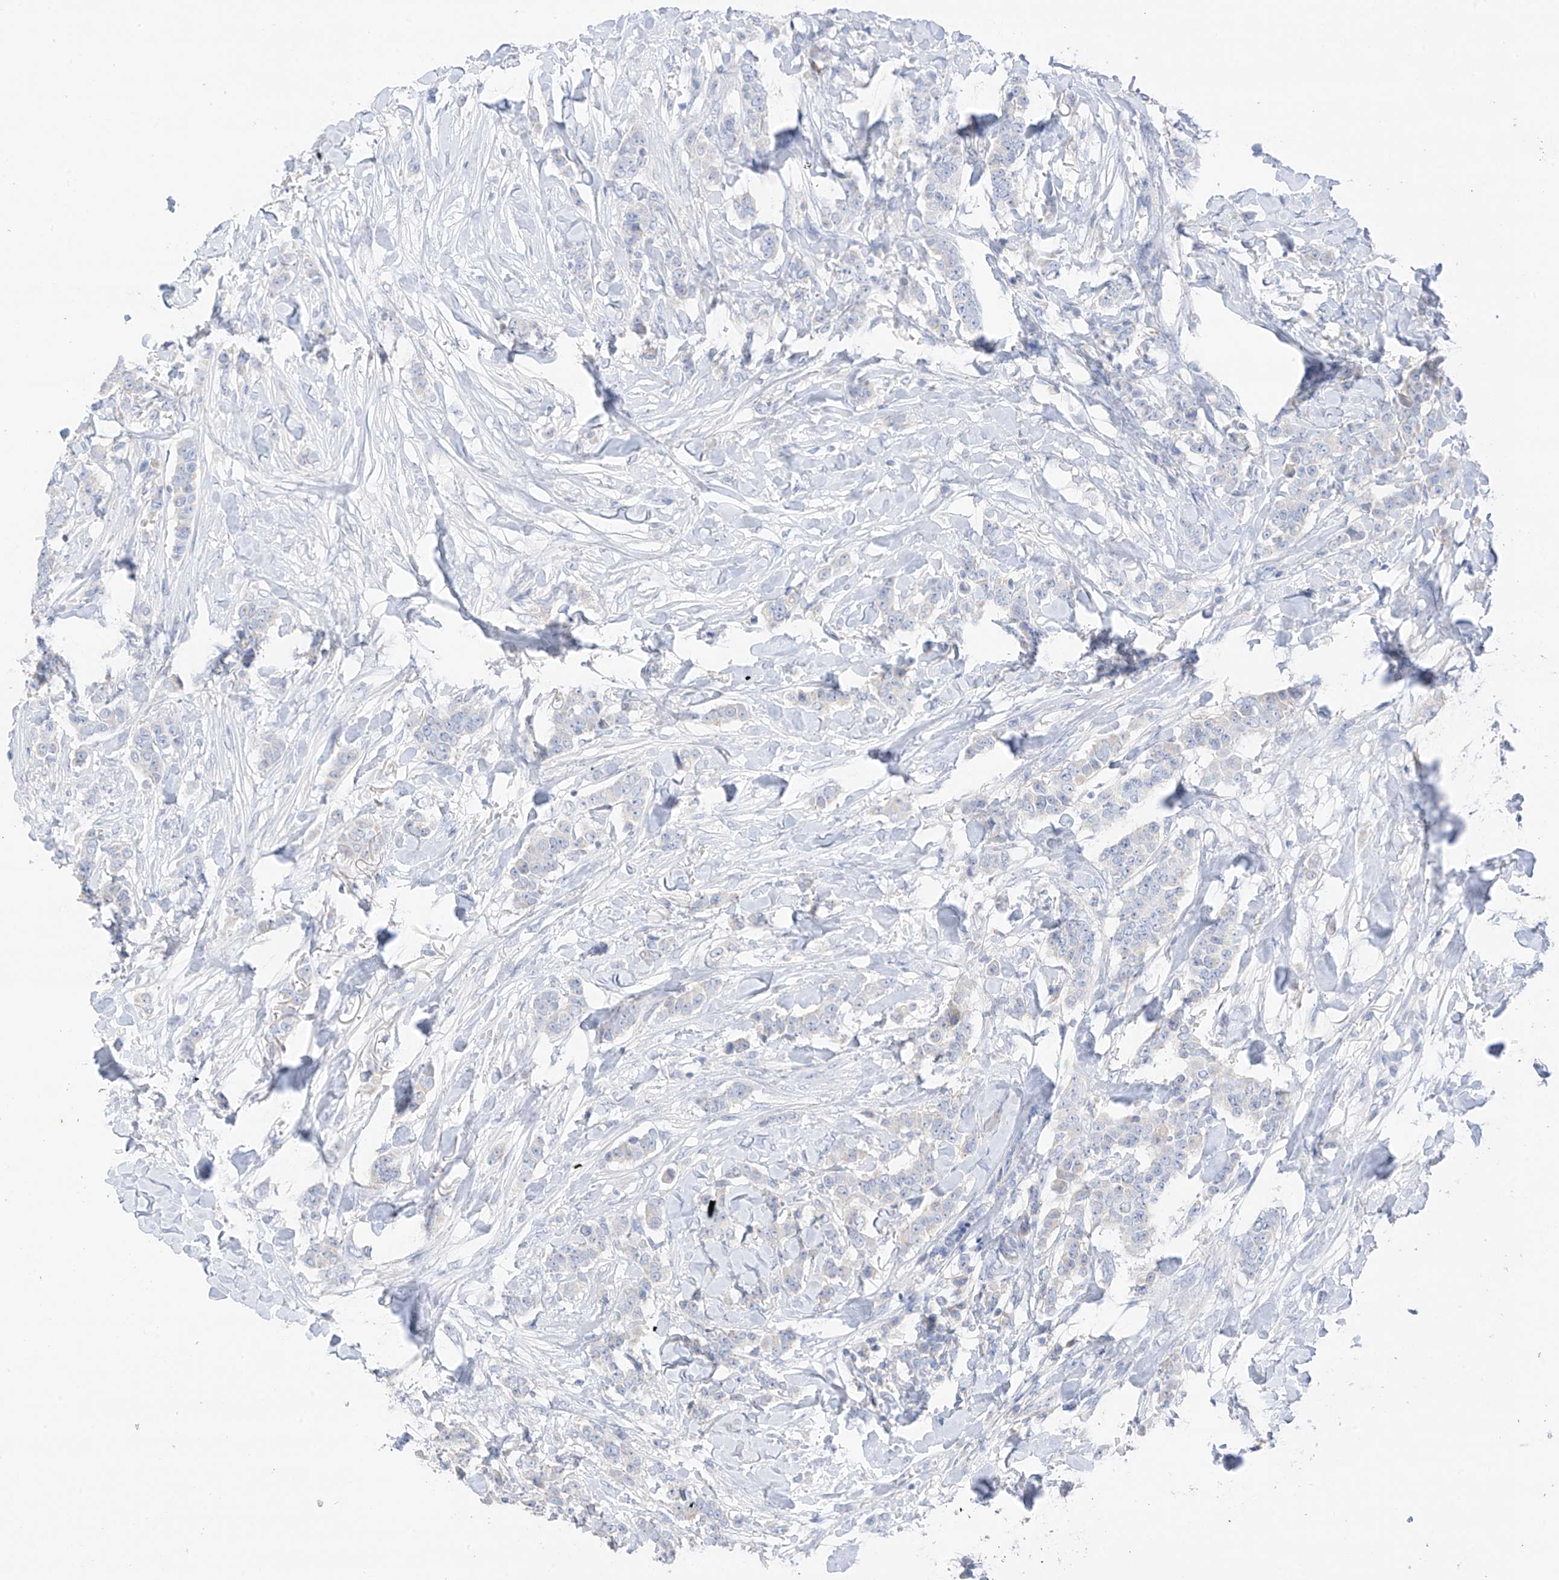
{"staining": {"intensity": "negative", "quantity": "none", "location": "none"}, "tissue": "breast cancer", "cell_type": "Tumor cells", "image_type": "cancer", "snomed": [{"axis": "morphology", "description": "Duct carcinoma"}, {"axis": "topography", "description": "Breast"}], "caption": "DAB immunohistochemical staining of human breast cancer exhibits no significant positivity in tumor cells.", "gene": "CAPN13", "patient": {"sex": "female", "age": 40}}